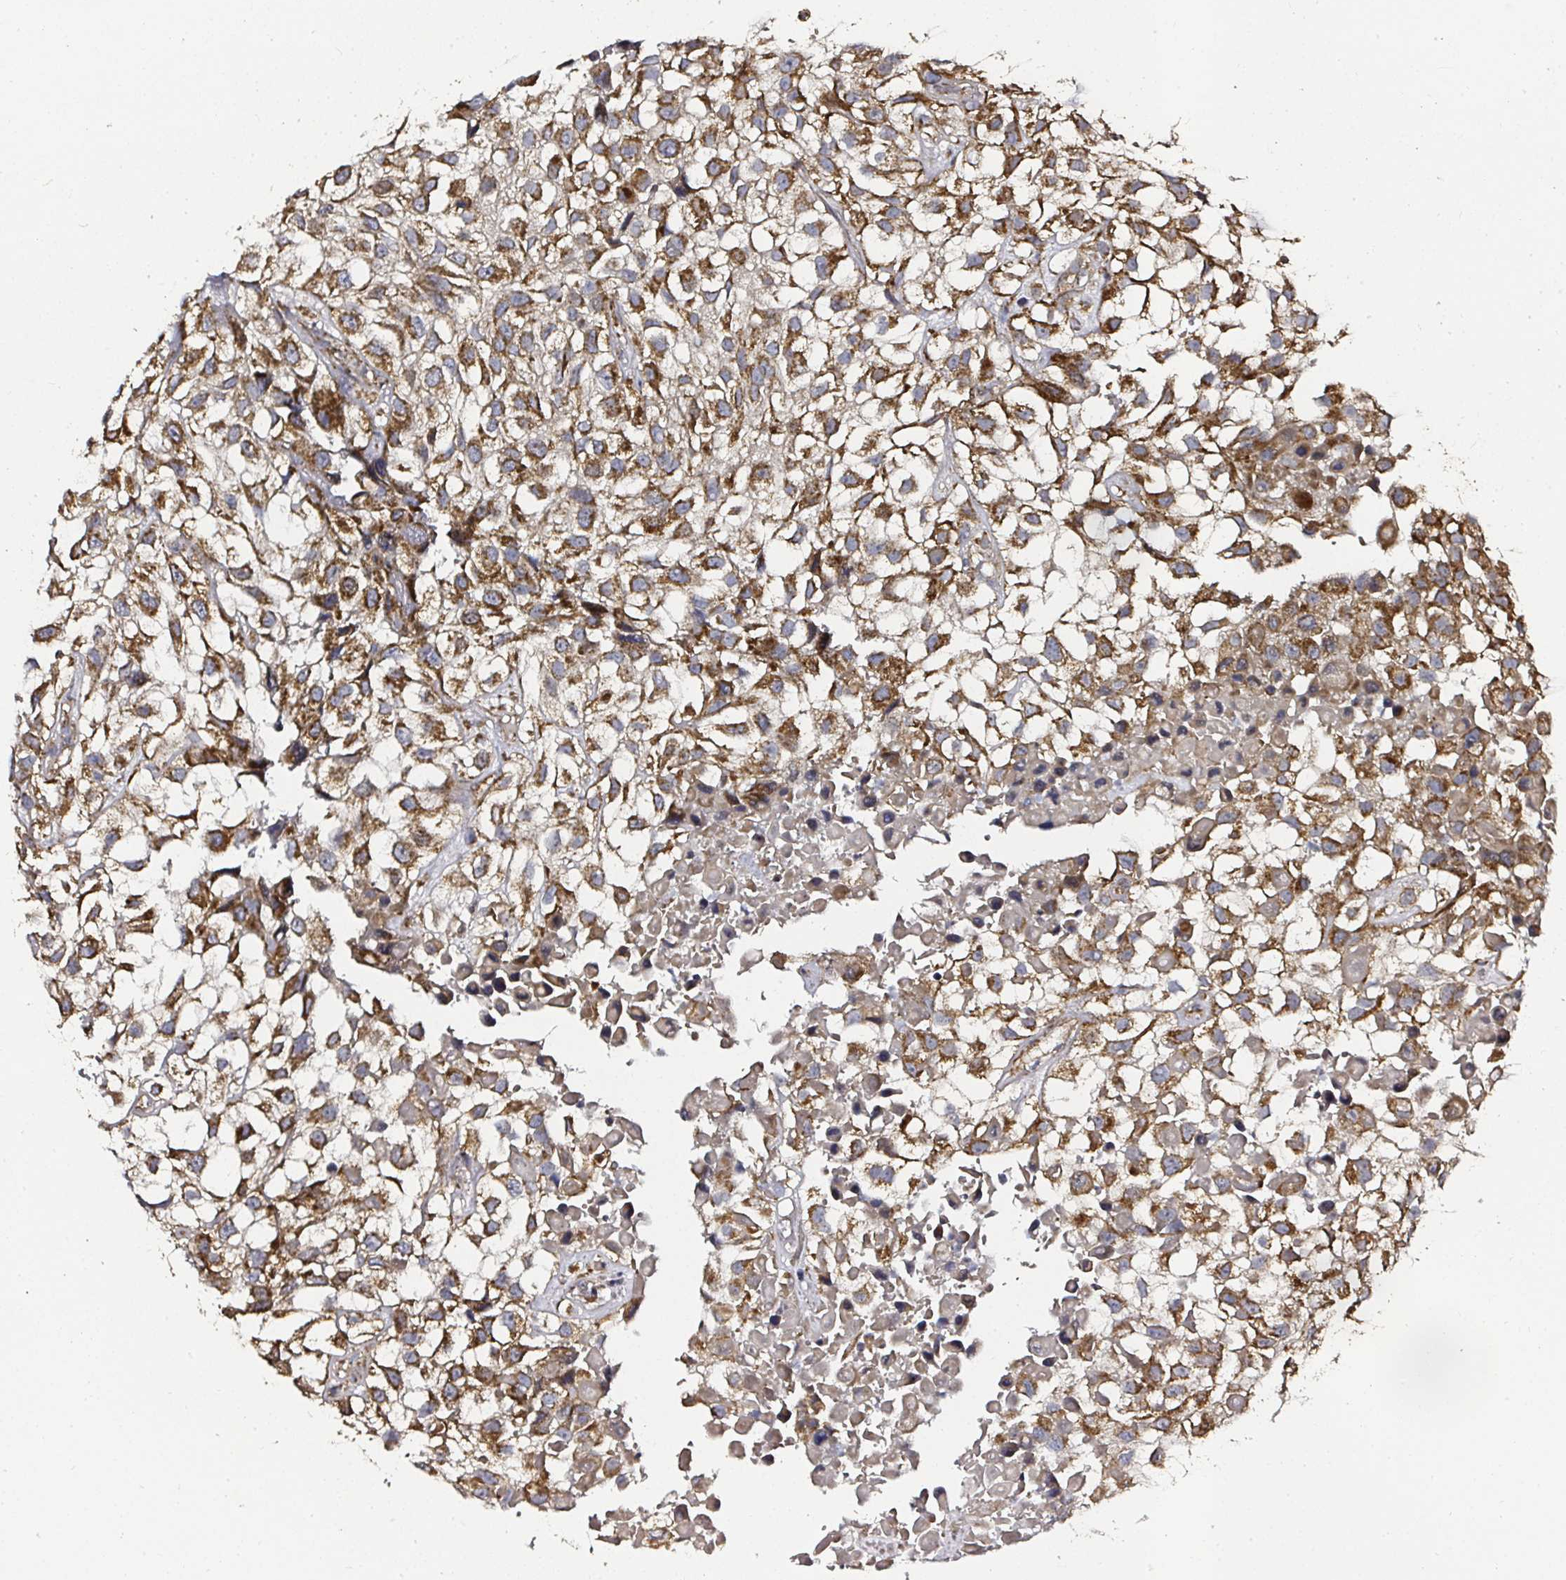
{"staining": {"intensity": "strong", "quantity": ">75%", "location": "cytoplasmic/membranous"}, "tissue": "urothelial cancer", "cell_type": "Tumor cells", "image_type": "cancer", "snomed": [{"axis": "morphology", "description": "Urothelial carcinoma, High grade"}, {"axis": "topography", "description": "Urinary bladder"}], "caption": "Urothelial carcinoma (high-grade) stained with immunohistochemistry demonstrates strong cytoplasmic/membranous expression in about >75% of tumor cells.", "gene": "ATAD3B", "patient": {"sex": "male", "age": 56}}